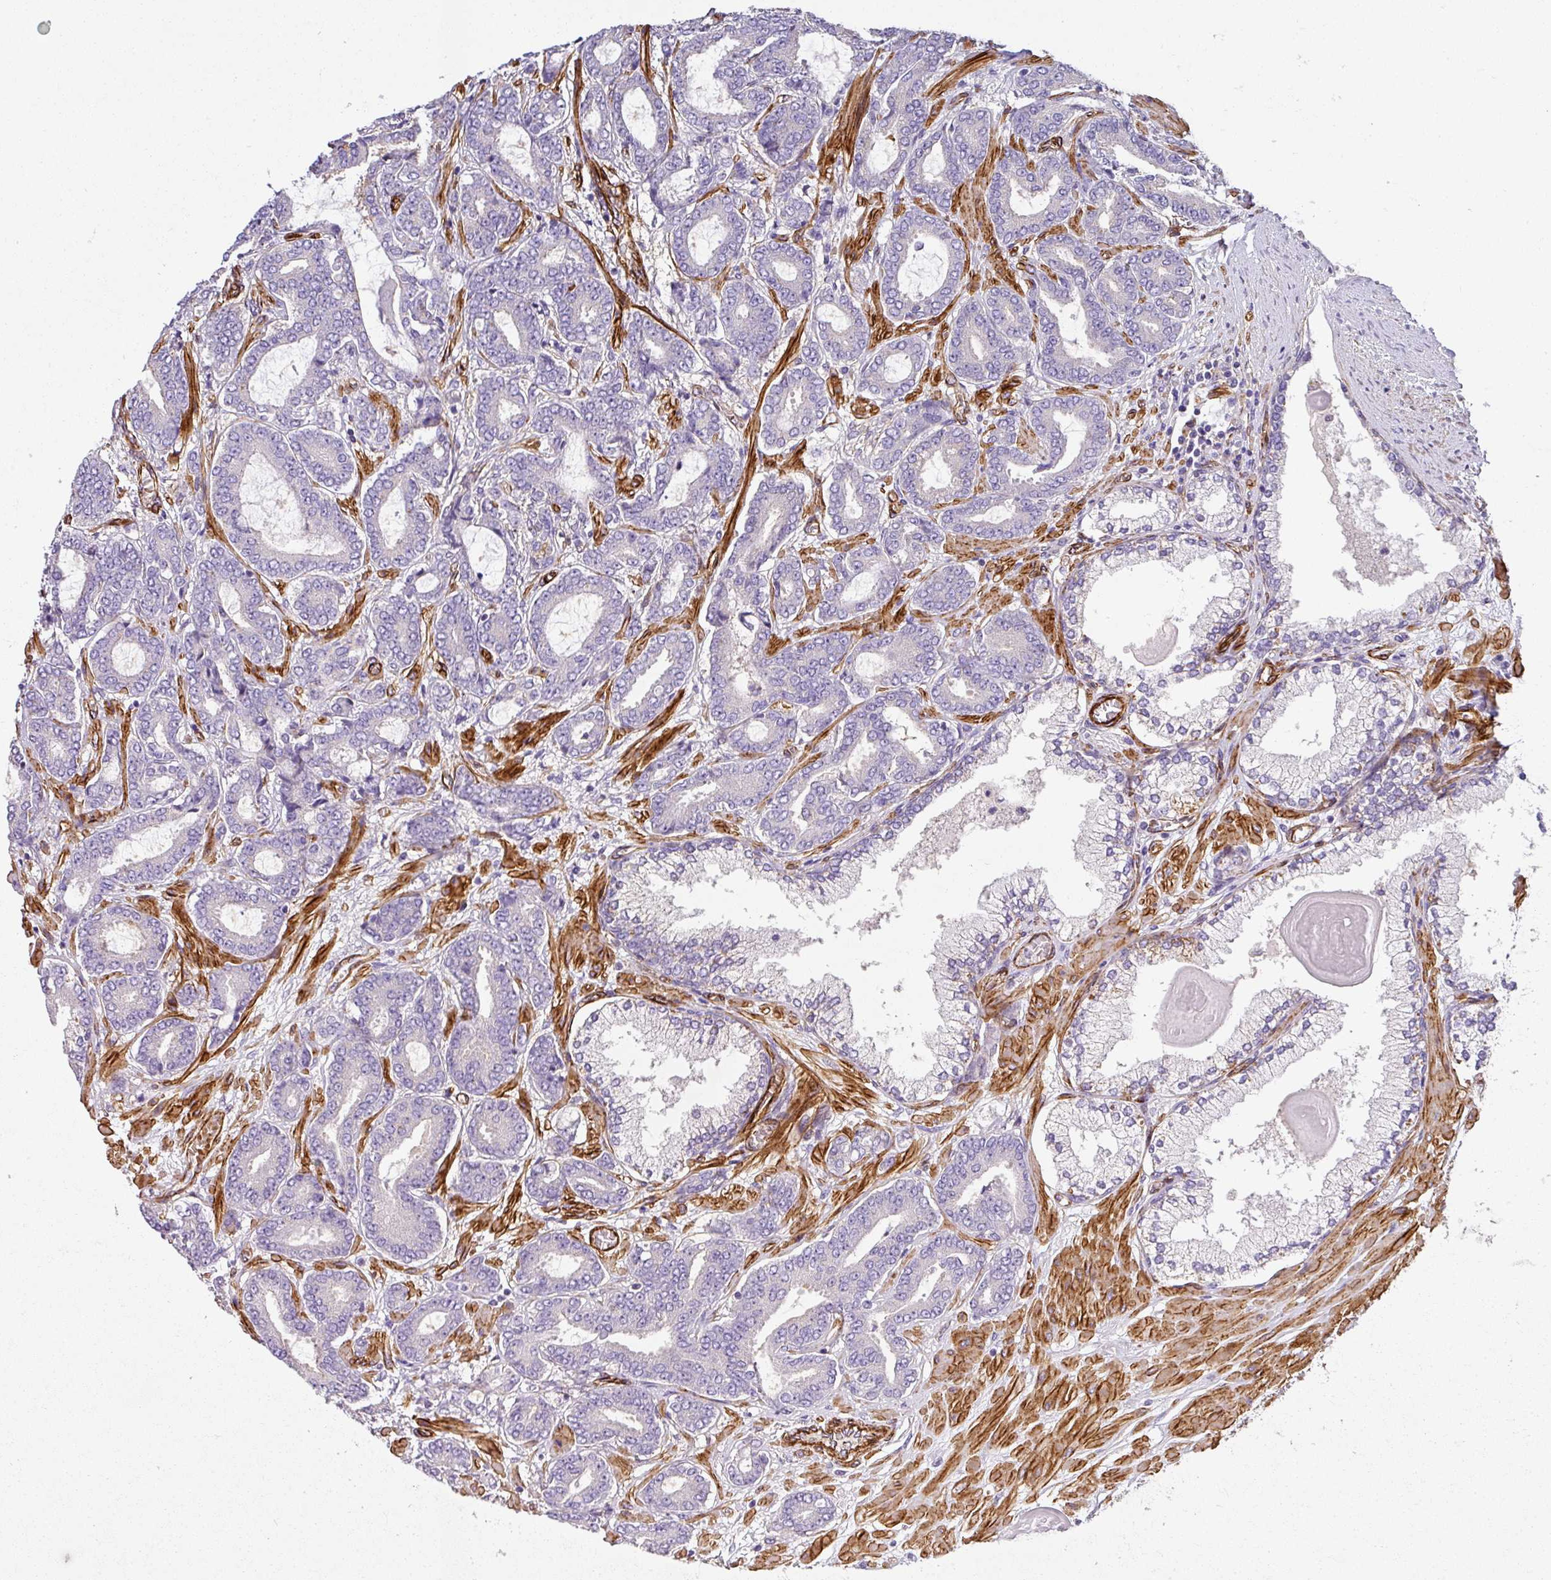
{"staining": {"intensity": "negative", "quantity": "none", "location": "none"}, "tissue": "prostate cancer", "cell_type": "Tumor cells", "image_type": "cancer", "snomed": [{"axis": "morphology", "description": "Adenocarcinoma, Low grade"}, {"axis": "topography", "description": "Prostate and seminal vesicle, NOS"}], "caption": "High power microscopy image of an IHC image of prostate cancer (adenocarcinoma (low-grade)), revealing no significant expression in tumor cells. (DAB immunohistochemistry (IHC) with hematoxylin counter stain).", "gene": "SLC25A17", "patient": {"sex": "male", "age": 61}}